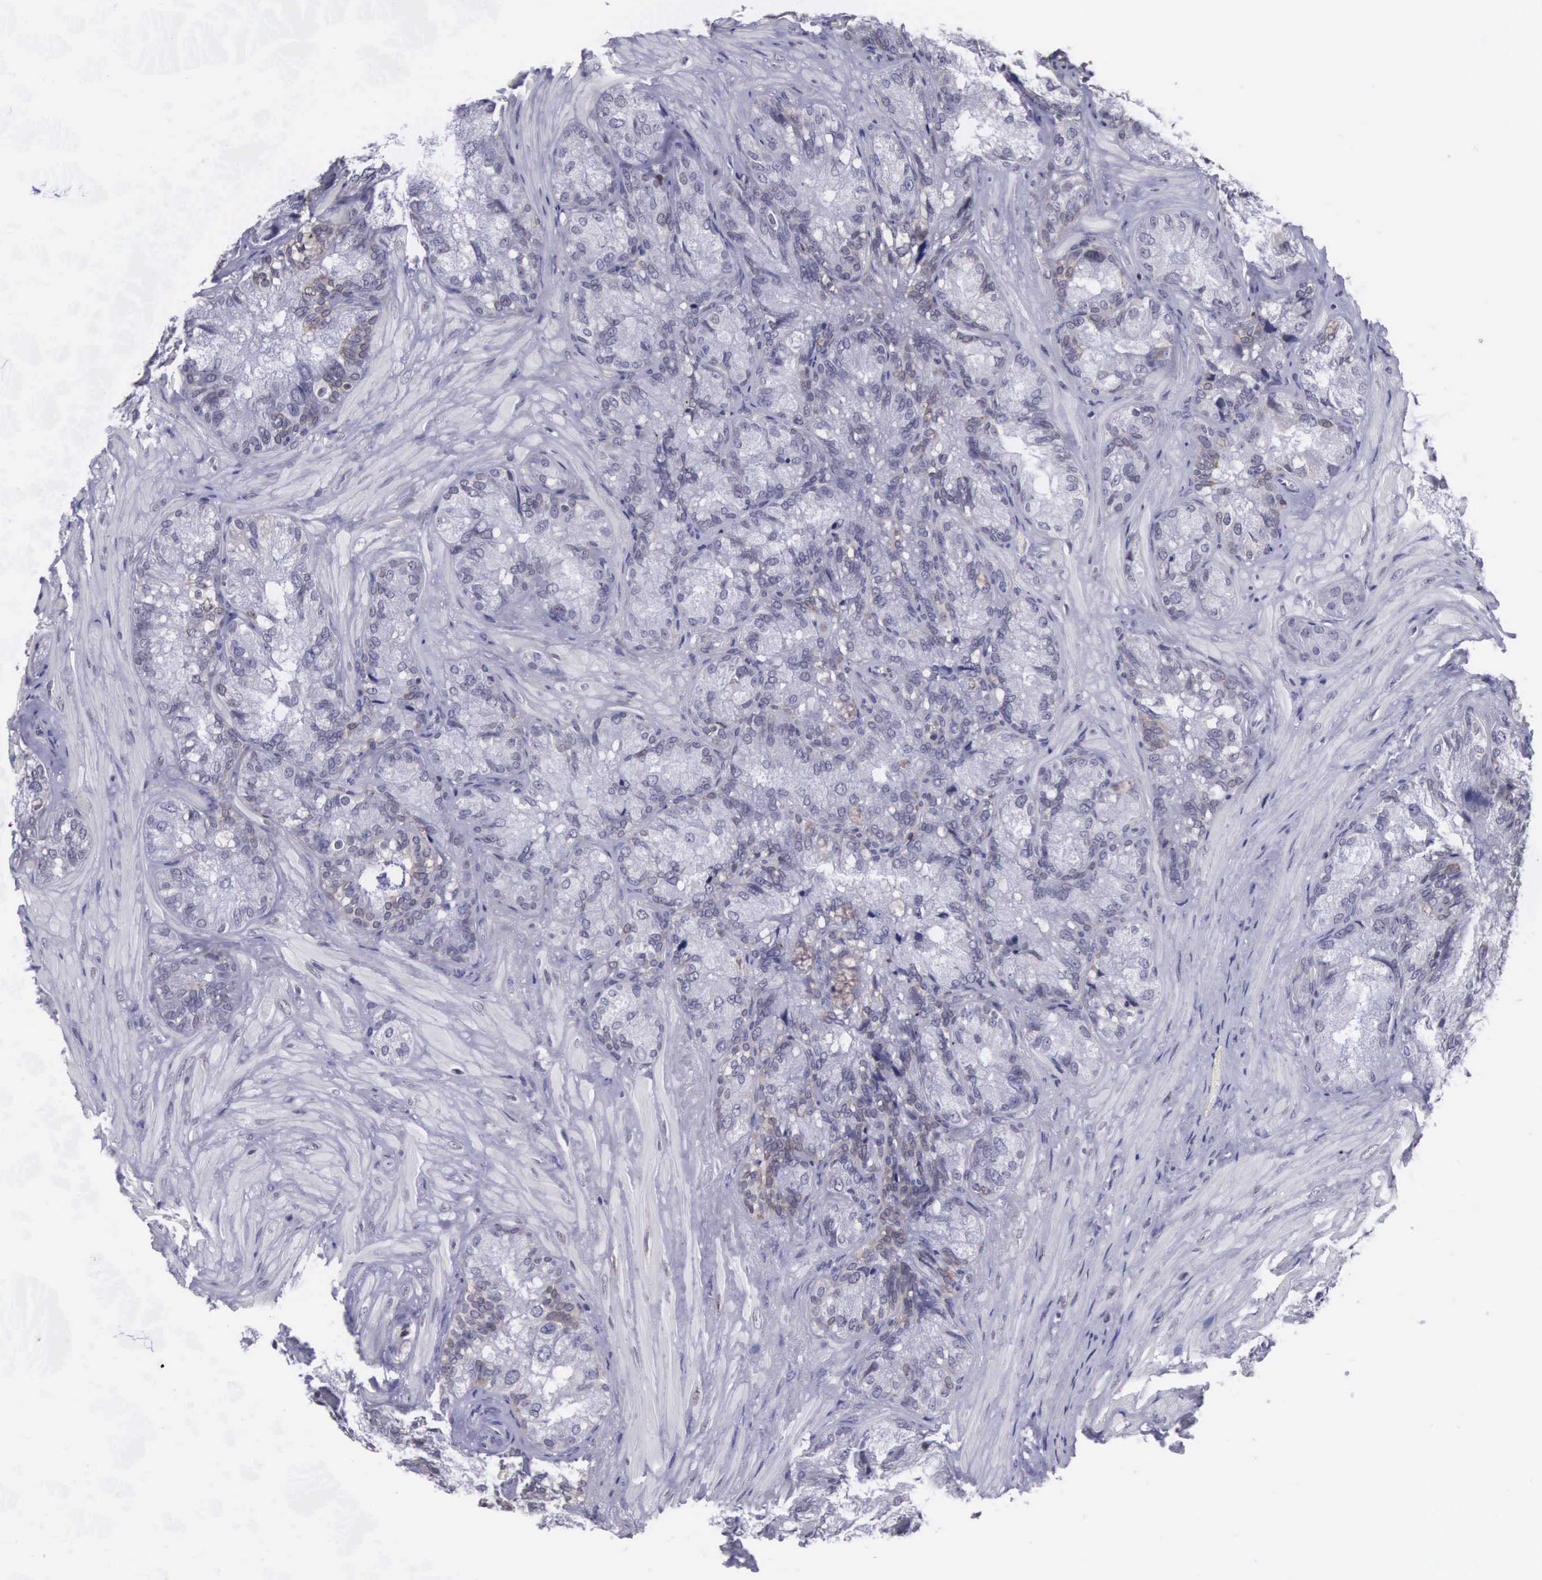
{"staining": {"intensity": "weak", "quantity": "<25%", "location": "nuclear"}, "tissue": "seminal vesicle", "cell_type": "Glandular cells", "image_type": "normal", "snomed": [{"axis": "morphology", "description": "Normal tissue, NOS"}, {"axis": "topography", "description": "Seminal veicle"}], "caption": "Normal seminal vesicle was stained to show a protein in brown. There is no significant positivity in glandular cells. (Immunohistochemistry, brightfield microscopy, high magnification).", "gene": "VRK1", "patient": {"sex": "male", "age": 69}}